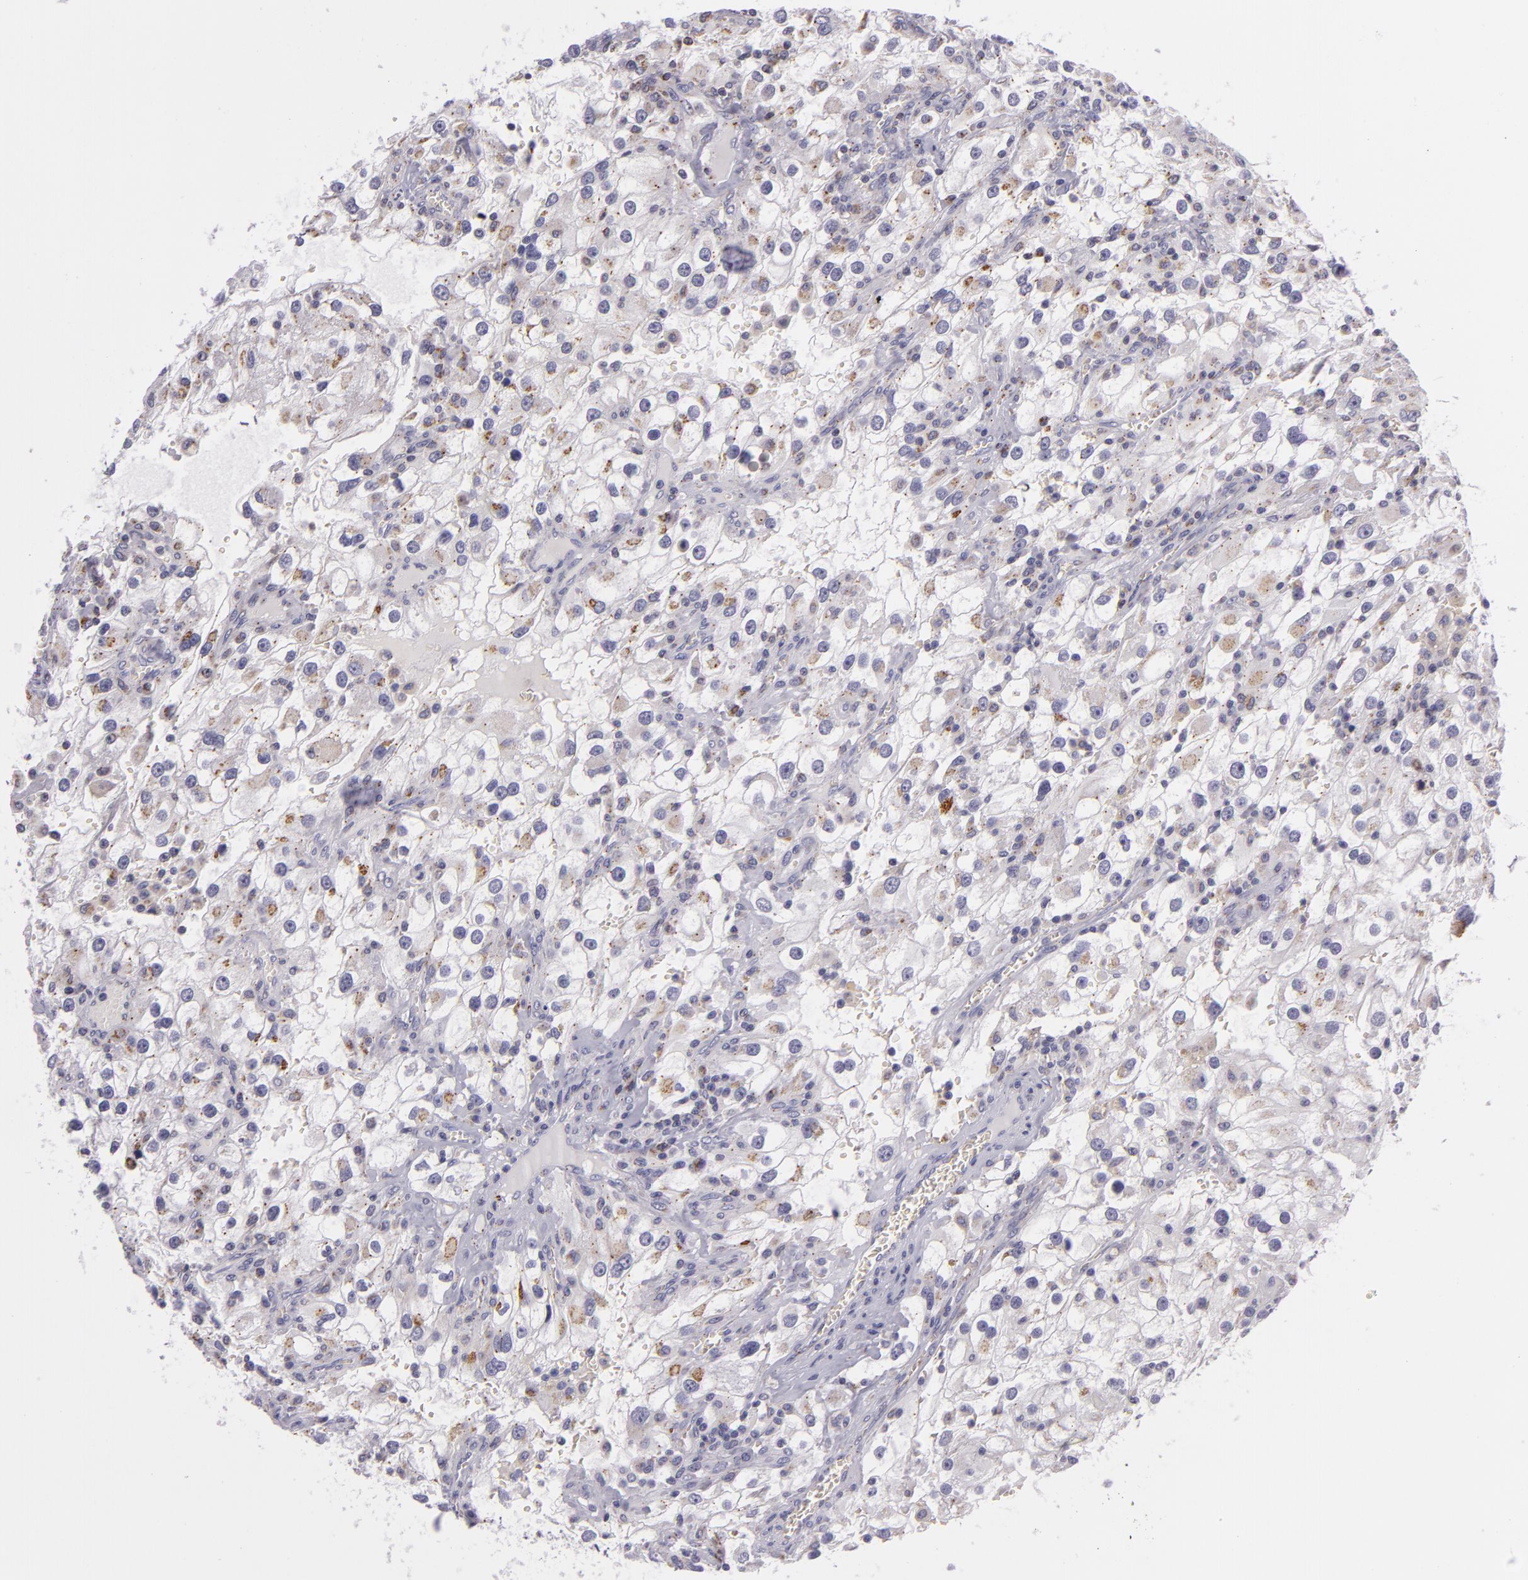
{"staining": {"intensity": "weak", "quantity": "<25%", "location": "cytoplasmic/membranous"}, "tissue": "renal cancer", "cell_type": "Tumor cells", "image_type": "cancer", "snomed": [{"axis": "morphology", "description": "Adenocarcinoma, NOS"}, {"axis": "topography", "description": "Kidney"}], "caption": "Image shows no significant protein positivity in tumor cells of renal cancer (adenocarcinoma).", "gene": "CILK1", "patient": {"sex": "female", "age": 52}}